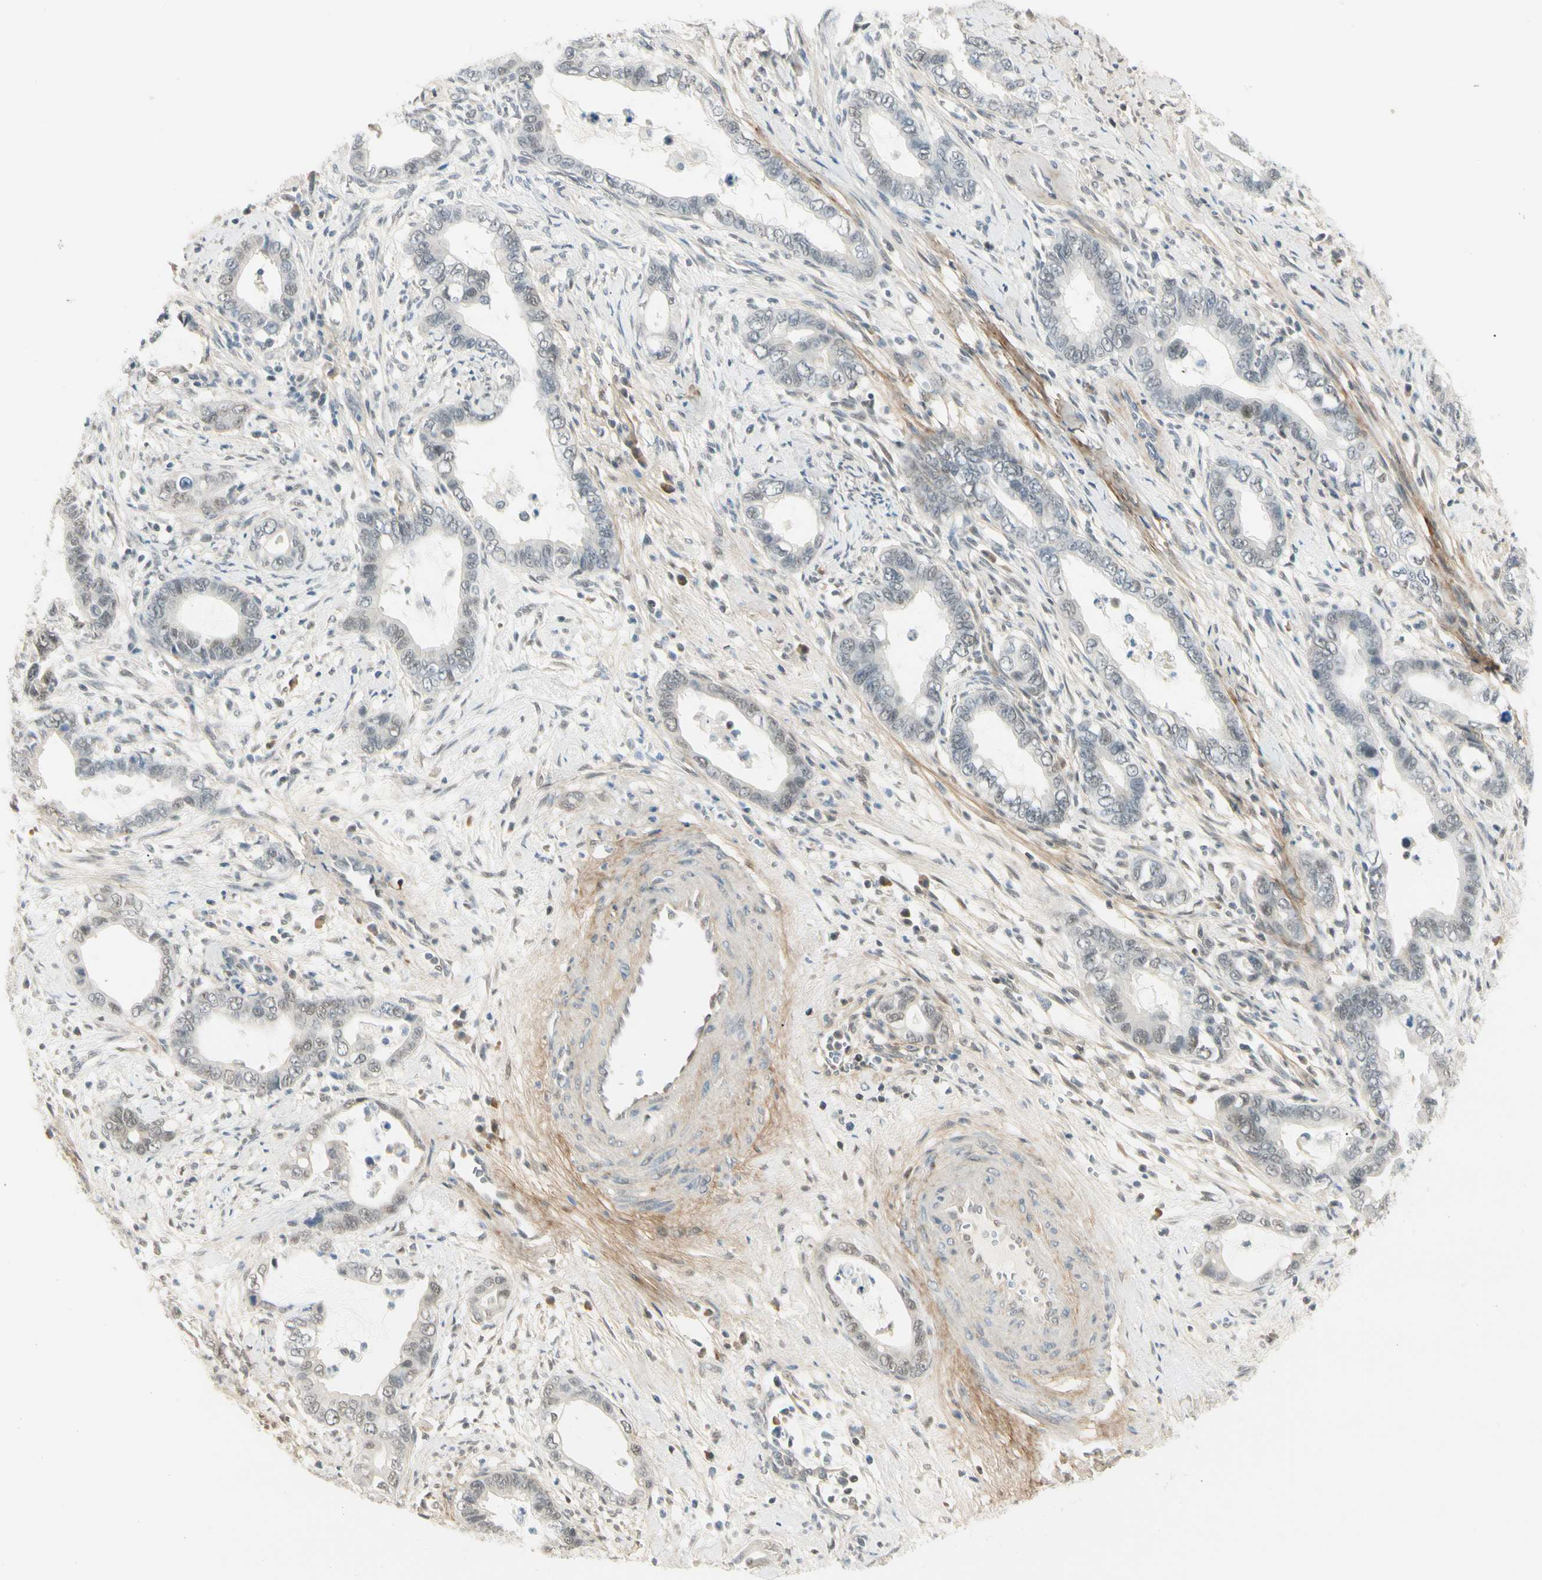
{"staining": {"intensity": "weak", "quantity": "25%-75%", "location": "nuclear"}, "tissue": "cervical cancer", "cell_type": "Tumor cells", "image_type": "cancer", "snomed": [{"axis": "morphology", "description": "Adenocarcinoma, NOS"}, {"axis": "topography", "description": "Cervix"}], "caption": "Weak nuclear positivity for a protein is present in approximately 25%-75% of tumor cells of adenocarcinoma (cervical) using IHC.", "gene": "ASPN", "patient": {"sex": "female", "age": 44}}